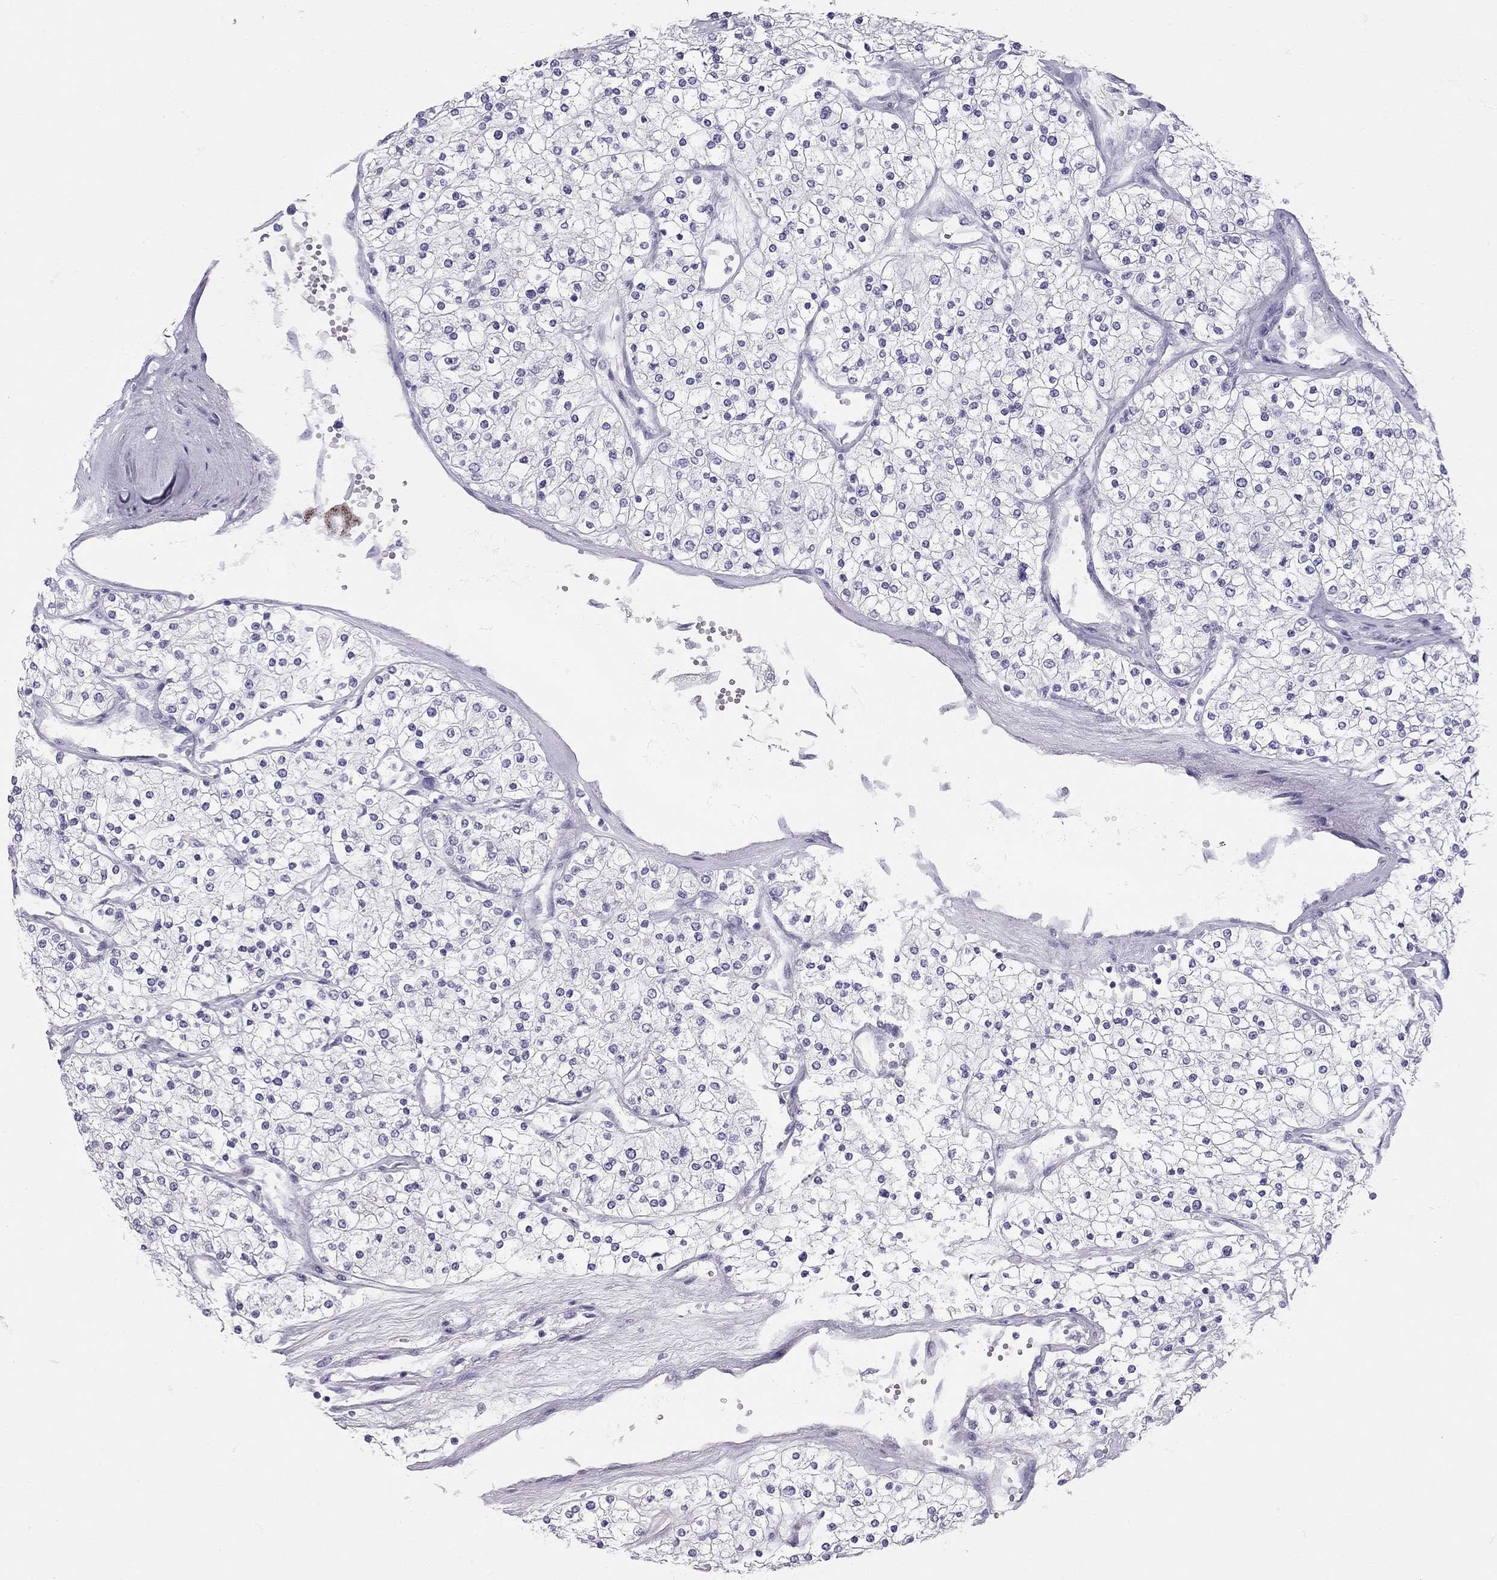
{"staining": {"intensity": "negative", "quantity": "none", "location": "none"}, "tissue": "renal cancer", "cell_type": "Tumor cells", "image_type": "cancer", "snomed": [{"axis": "morphology", "description": "Adenocarcinoma, NOS"}, {"axis": "topography", "description": "Kidney"}], "caption": "Photomicrograph shows no protein positivity in tumor cells of renal cancer tissue.", "gene": "TRPM3", "patient": {"sex": "male", "age": 80}}